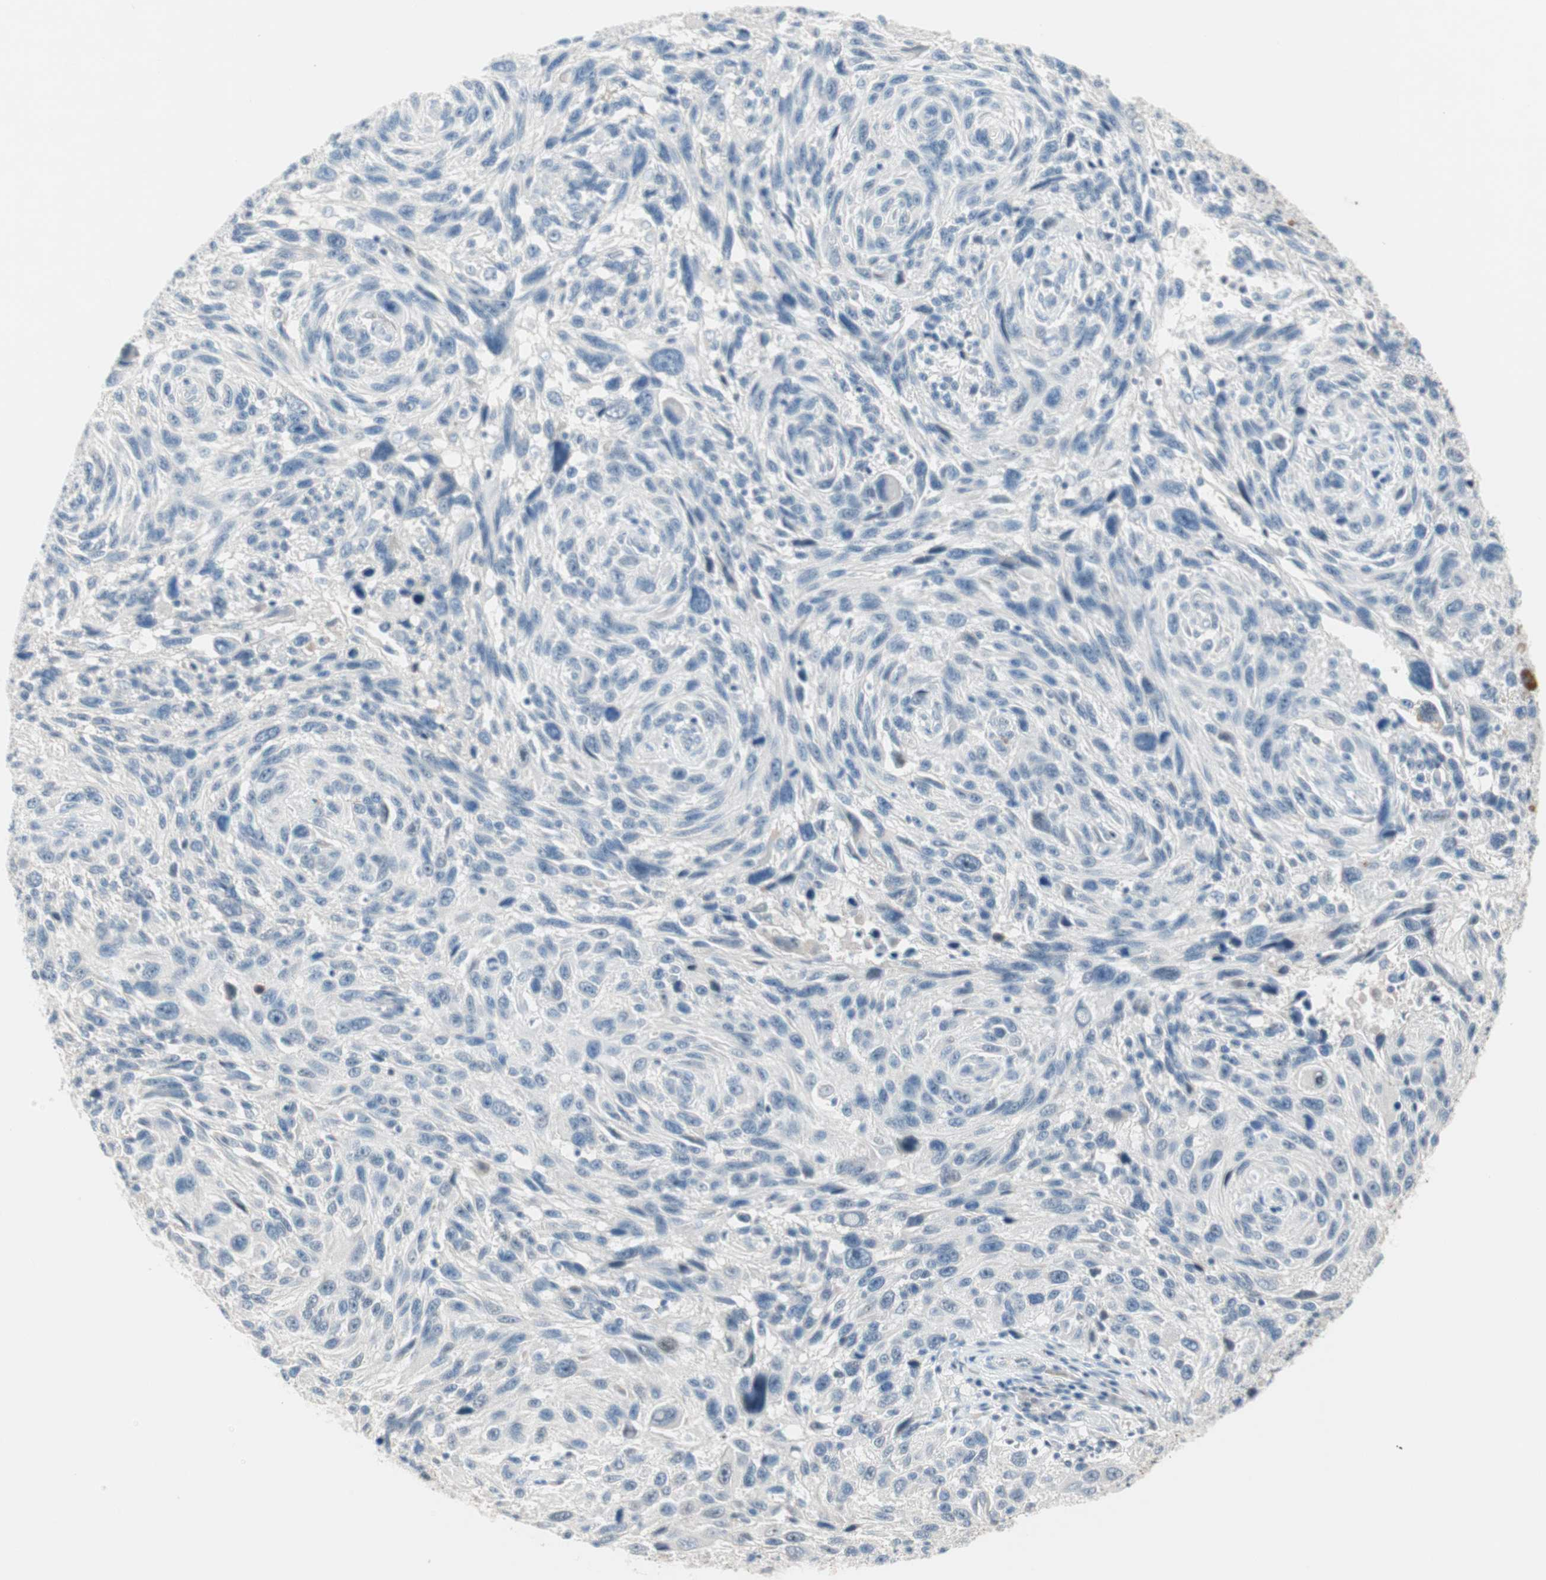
{"staining": {"intensity": "negative", "quantity": "none", "location": "none"}, "tissue": "melanoma", "cell_type": "Tumor cells", "image_type": "cancer", "snomed": [{"axis": "morphology", "description": "Malignant melanoma, NOS"}, {"axis": "topography", "description": "Skin"}], "caption": "An immunohistochemistry (IHC) histopathology image of malignant melanoma is shown. There is no staining in tumor cells of malignant melanoma.", "gene": "PDZK1", "patient": {"sex": "male", "age": 53}}